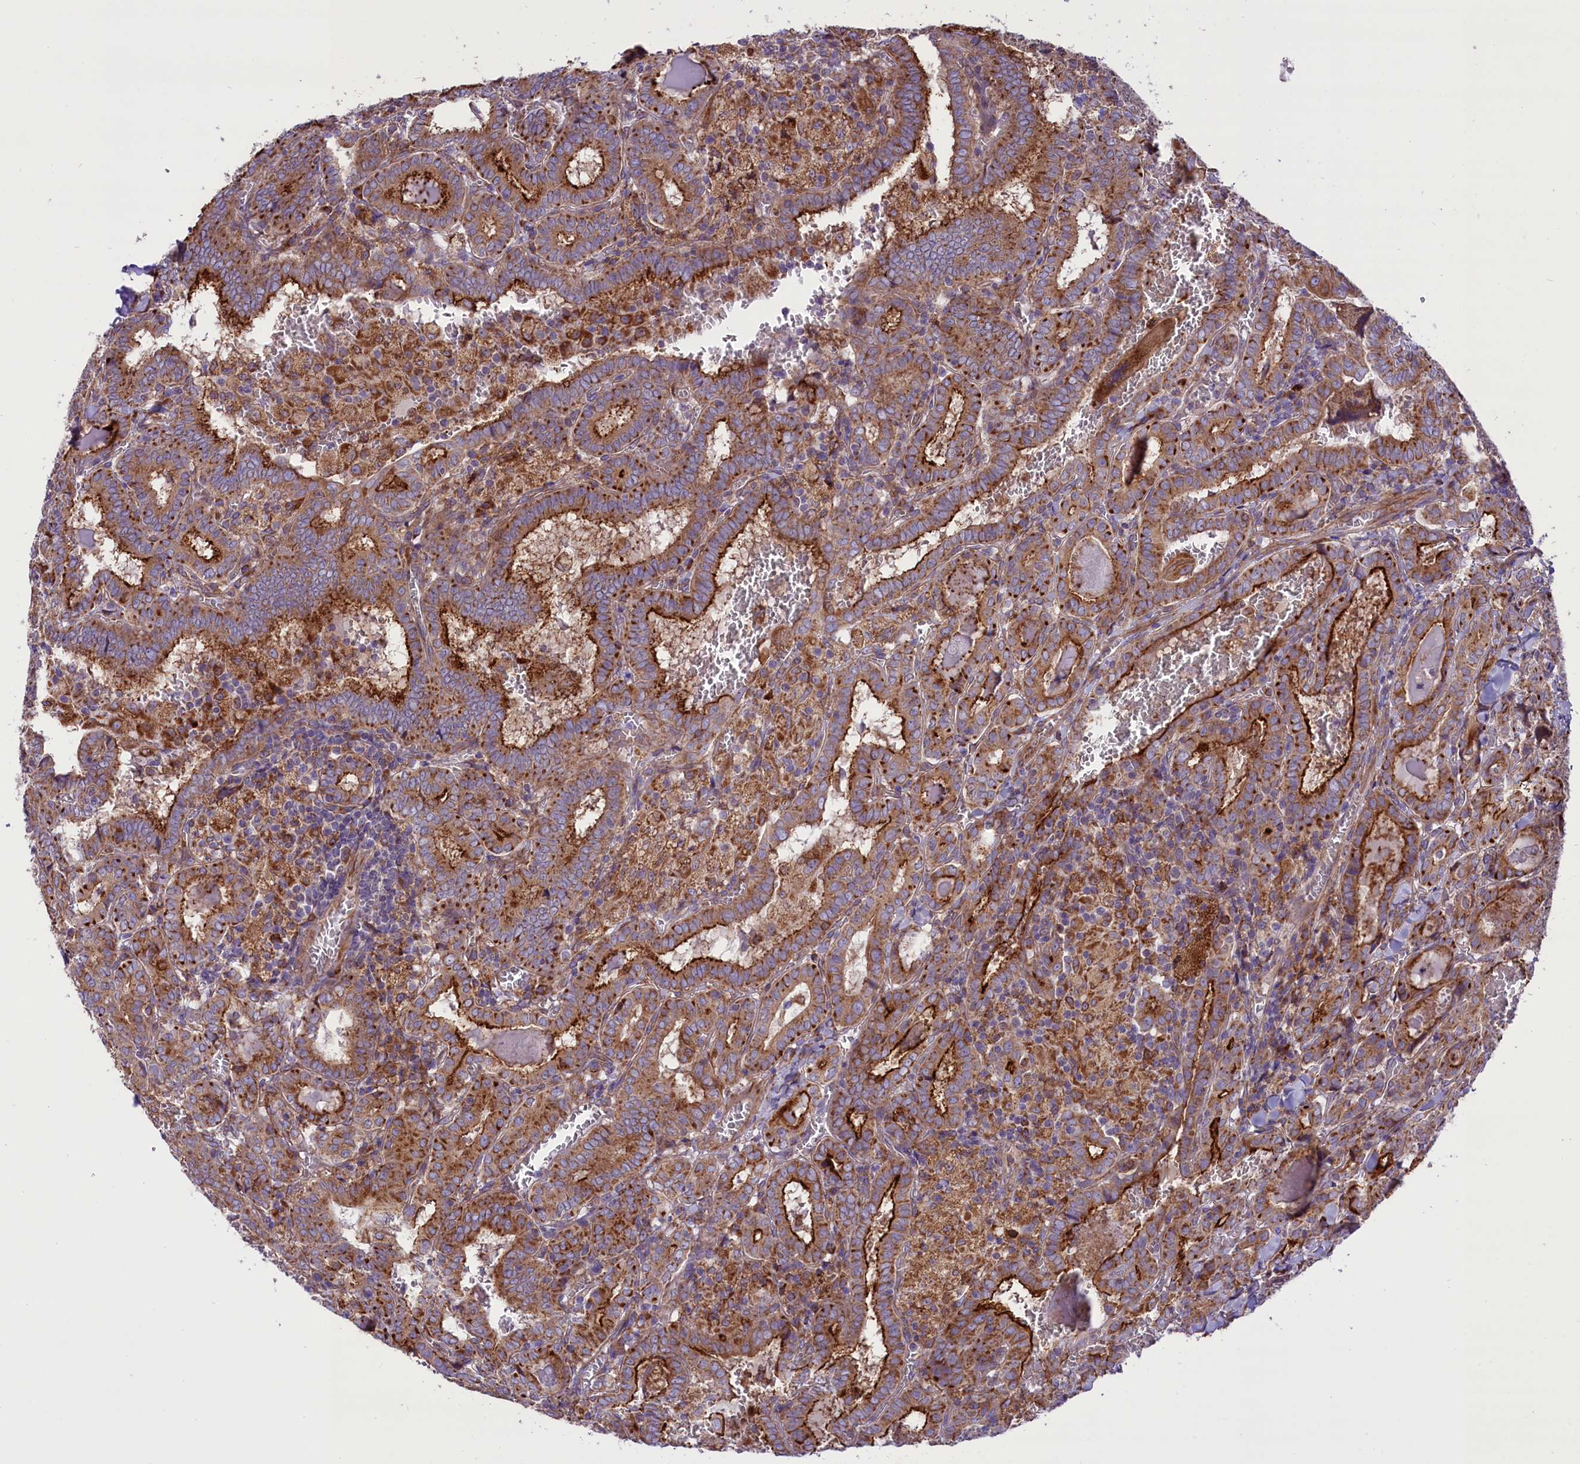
{"staining": {"intensity": "strong", "quantity": ">75%", "location": "cytoplasmic/membranous"}, "tissue": "thyroid cancer", "cell_type": "Tumor cells", "image_type": "cancer", "snomed": [{"axis": "morphology", "description": "Papillary adenocarcinoma, NOS"}, {"axis": "topography", "description": "Thyroid gland"}], "caption": "The immunohistochemical stain shows strong cytoplasmic/membranous expression in tumor cells of thyroid papillary adenocarcinoma tissue.", "gene": "PTPRU", "patient": {"sex": "female", "age": 72}}